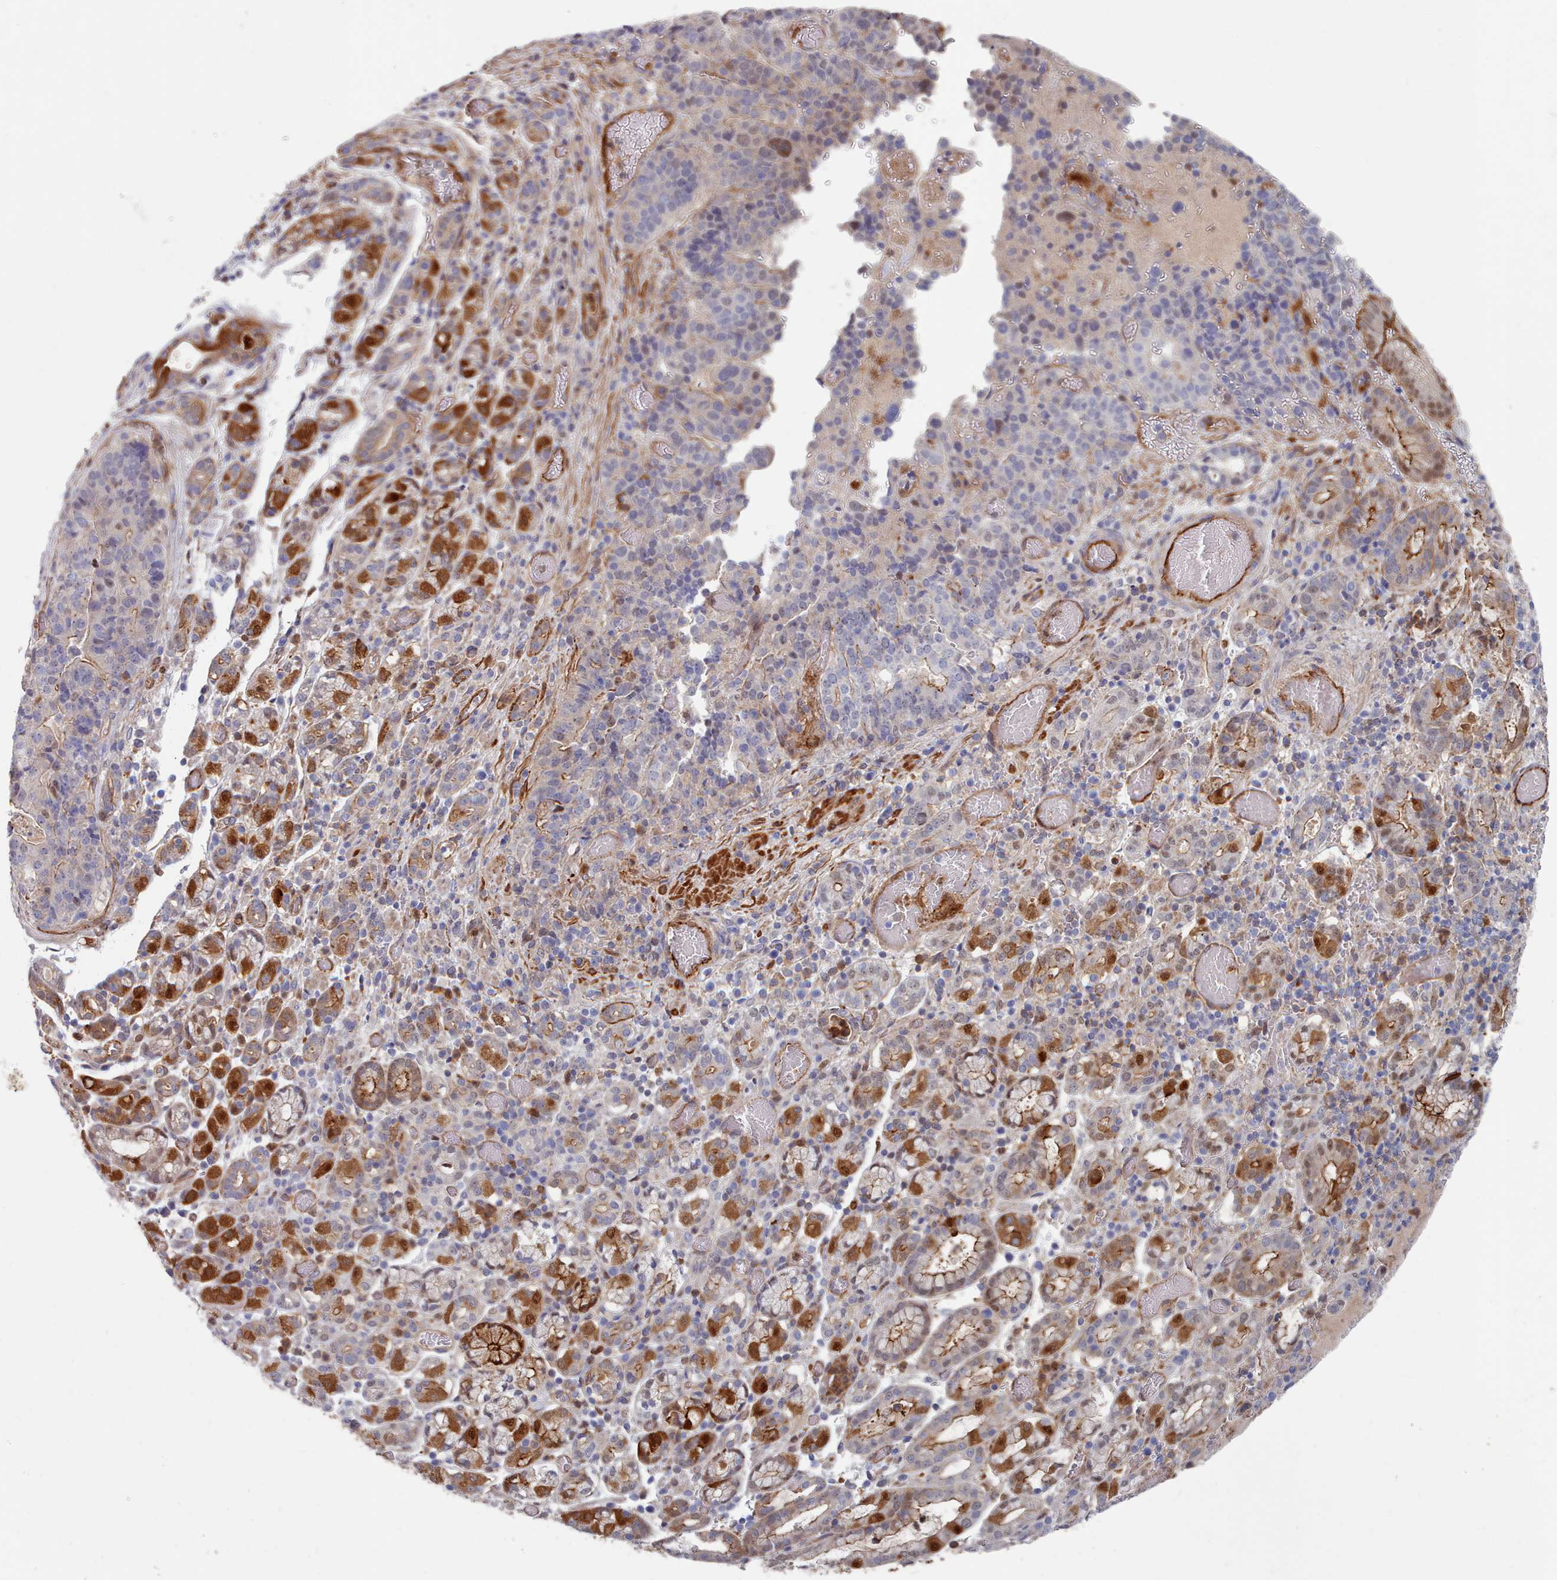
{"staining": {"intensity": "moderate", "quantity": "<25%", "location": "nuclear"}, "tissue": "stomach cancer", "cell_type": "Tumor cells", "image_type": "cancer", "snomed": [{"axis": "morphology", "description": "Adenocarcinoma, NOS"}, {"axis": "topography", "description": "Stomach"}], "caption": "Immunohistochemistry image of neoplastic tissue: human stomach adenocarcinoma stained using immunohistochemistry (IHC) shows low levels of moderate protein expression localized specifically in the nuclear of tumor cells, appearing as a nuclear brown color.", "gene": "G6PC1", "patient": {"sex": "male", "age": 48}}